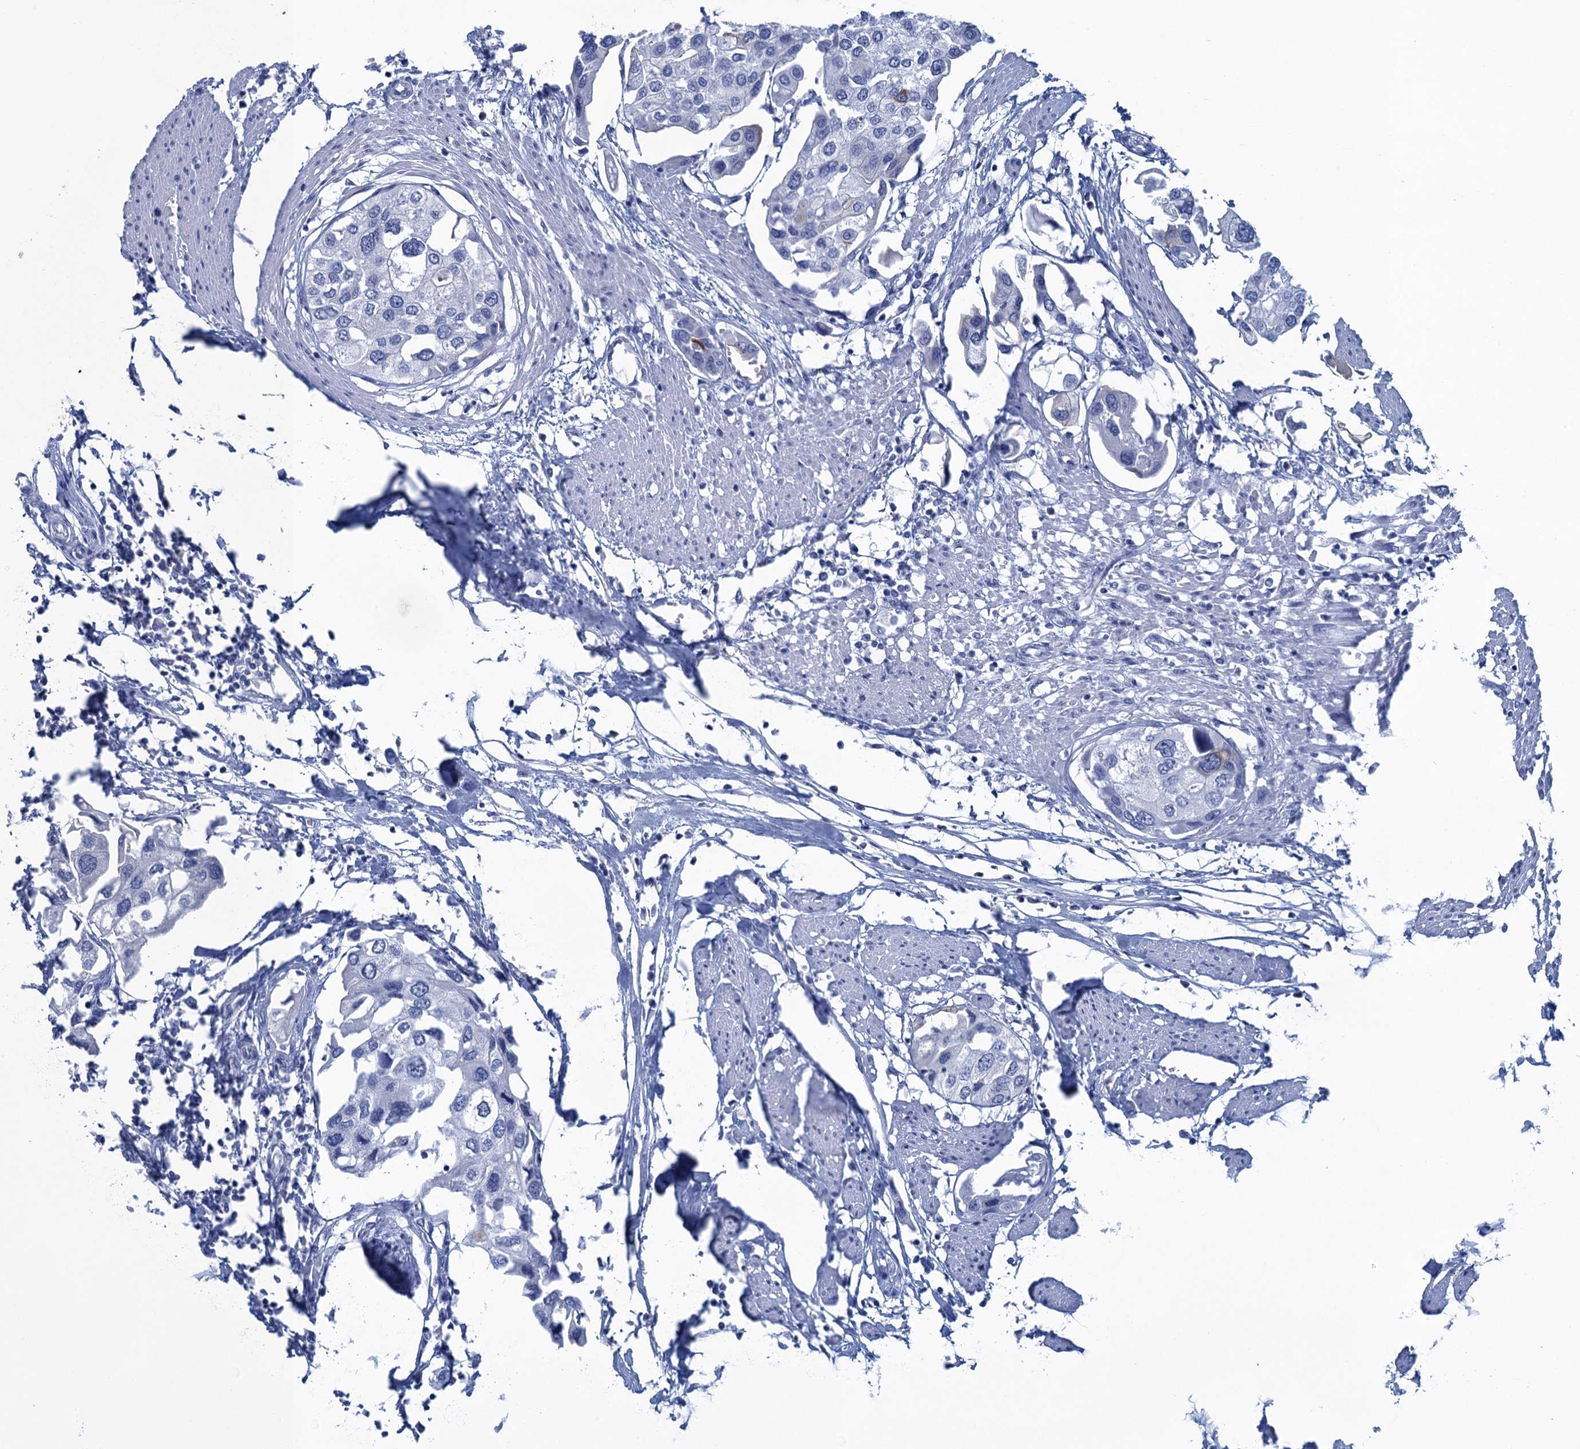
{"staining": {"intensity": "negative", "quantity": "none", "location": "none"}, "tissue": "urothelial cancer", "cell_type": "Tumor cells", "image_type": "cancer", "snomed": [{"axis": "morphology", "description": "Urothelial carcinoma, High grade"}, {"axis": "topography", "description": "Urinary bladder"}], "caption": "Urothelial cancer was stained to show a protein in brown. There is no significant staining in tumor cells.", "gene": "SCEL", "patient": {"sex": "male", "age": 64}}